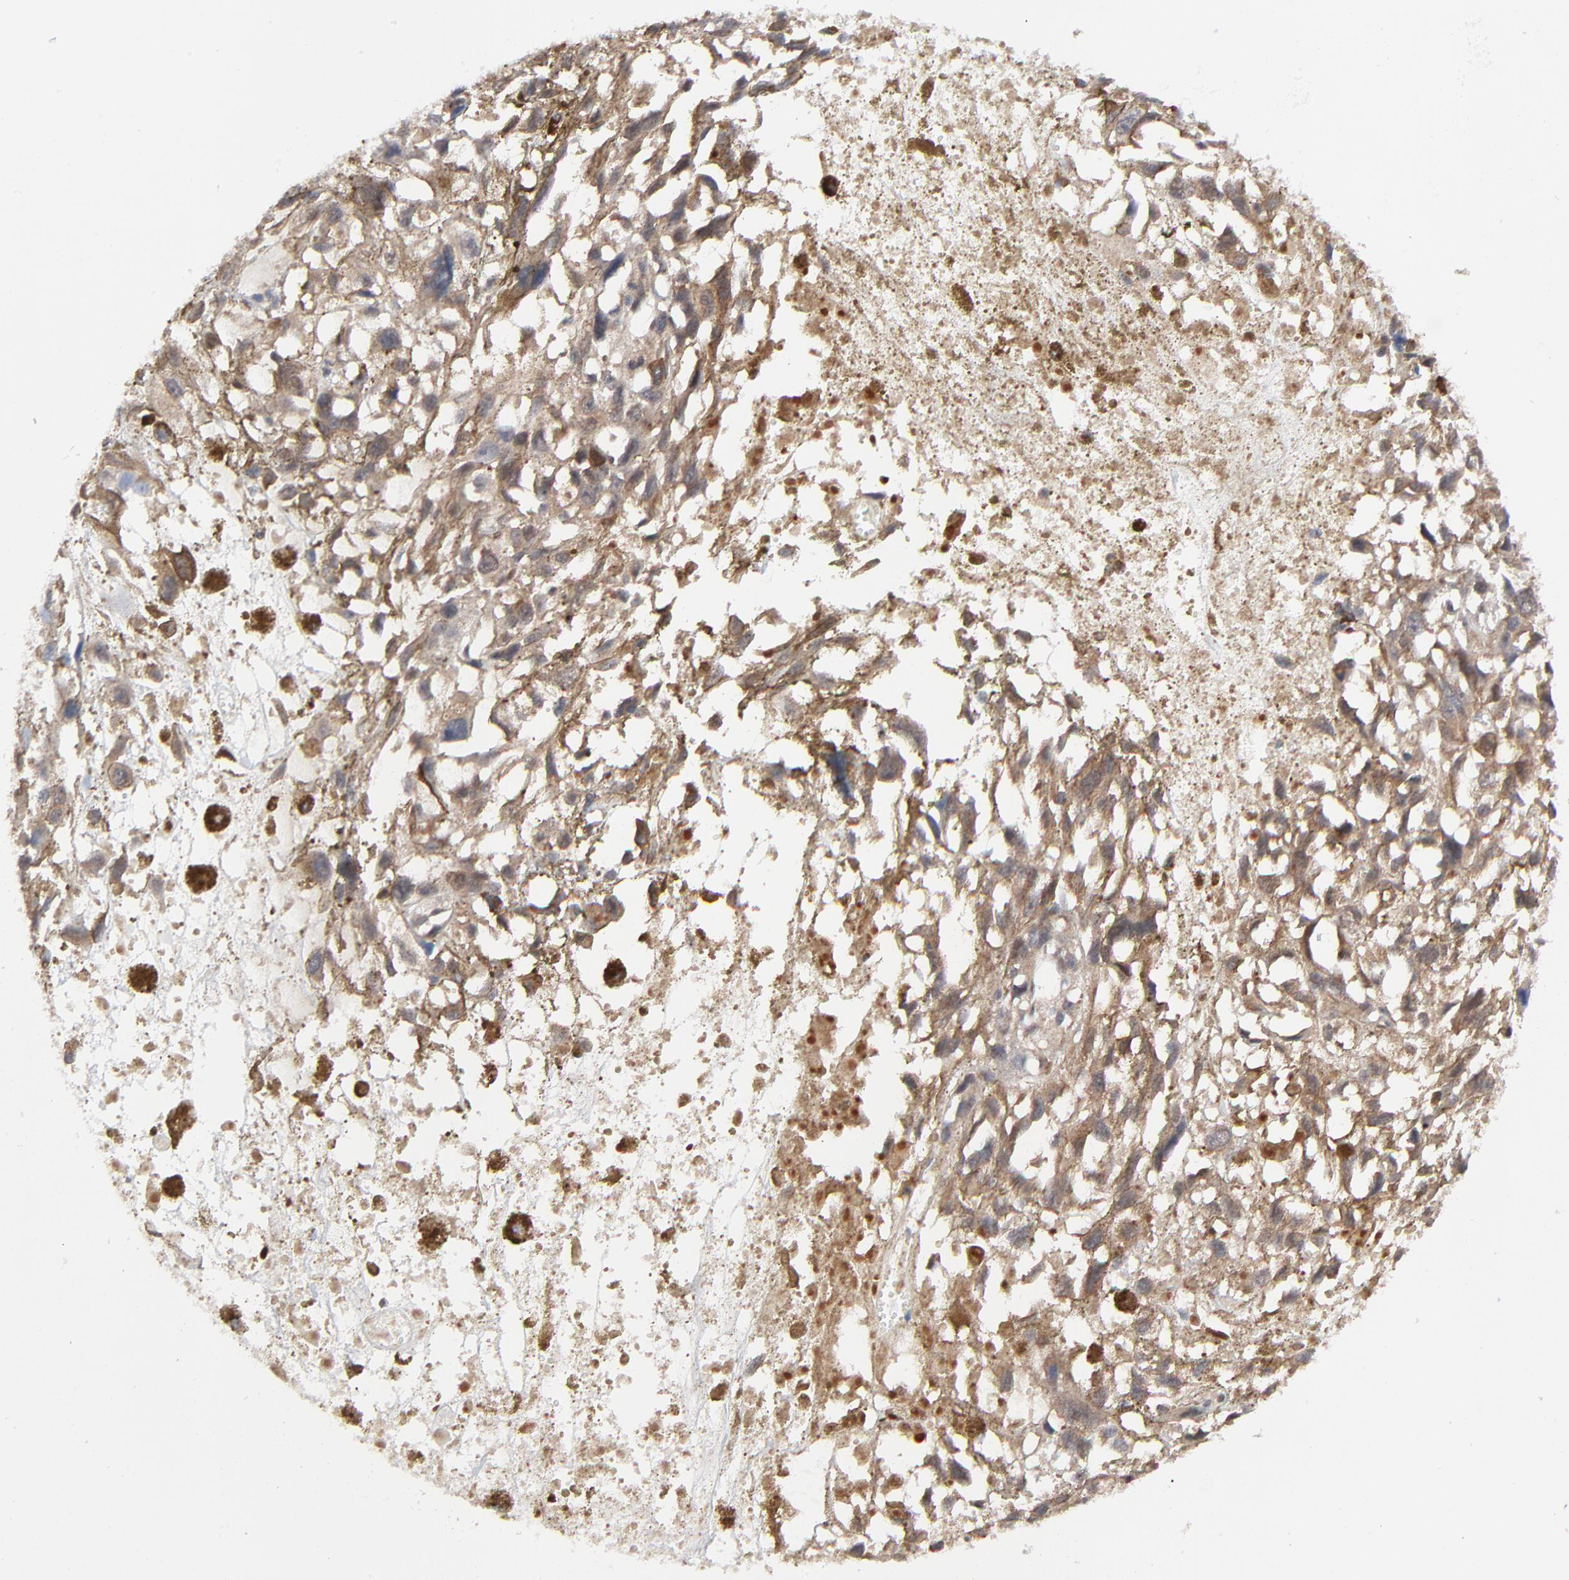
{"staining": {"intensity": "weak", "quantity": ">75%", "location": "cytoplasmic/membranous"}, "tissue": "melanoma", "cell_type": "Tumor cells", "image_type": "cancer", "snomed": [{"axis": "morphology", "description": "Malignant melanoma, Metastatic site"}, {"axis": "topography", "description": "Lymph node"}], "caption": "A high-resolution image shows immunohistochemistry (IHC) staining of melanoma, which displays weak cytoplasmic/membranous expression in about >75% of tumor cells.", "gene": "RPS6KB1", "patient": {"sex": "male", "age": 59}}